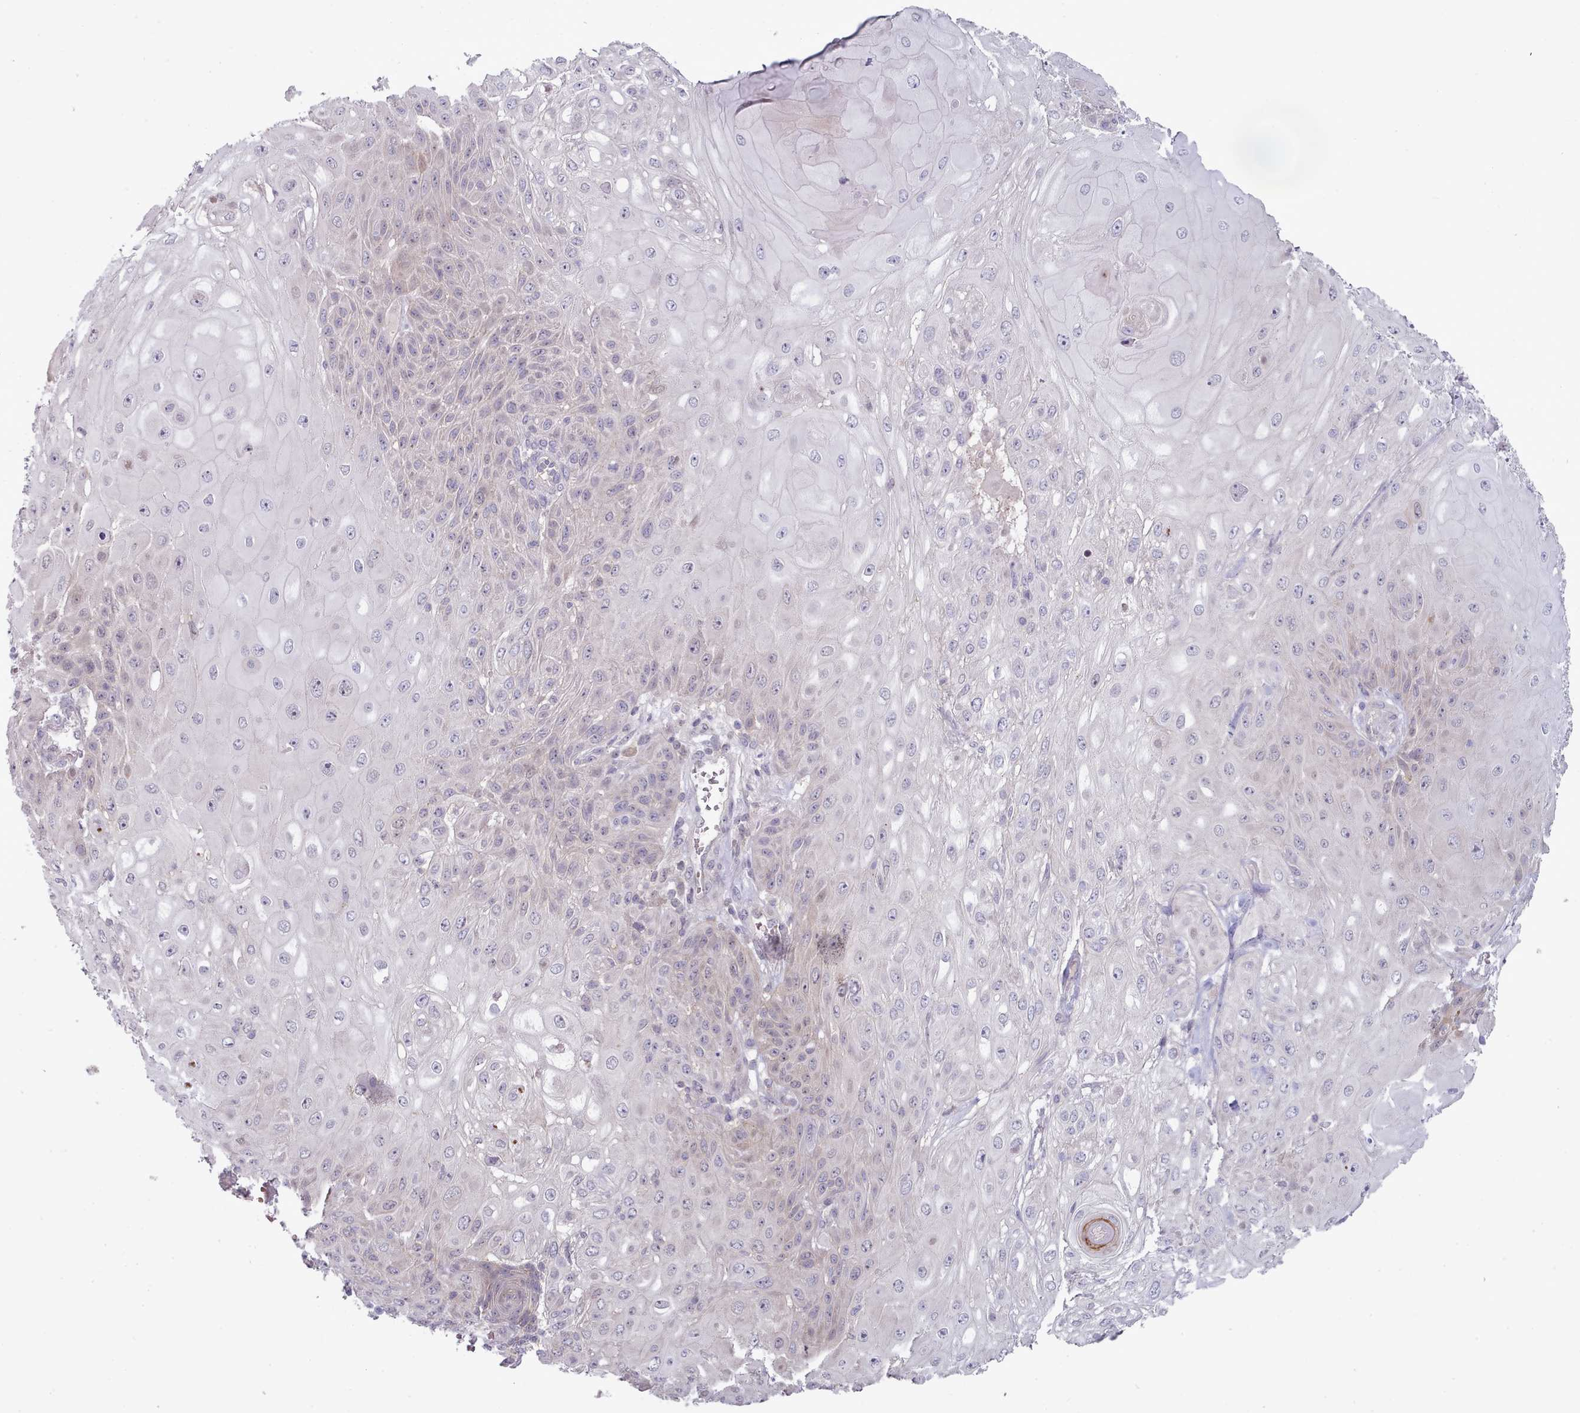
{"staining": {"intensity": "negative", "quantity": "none", "location": "none"}, "tissue": "skin cancer", "cell_type": "Tumor cells", "image_type": "cancer", "snomed": [{"axis": "morphology", "description": "Normal tissue, NOS"}, {"axis": "morphology", "description": "Squamous cell carcinoma, NOS"}, {"axis": "topography", "description": "Skin"}, {"axis": "topography", "description": "Cartilage tissue"}], "caption": "Immunohistochemical staining of human skin squamous cell carcinoma shows no significant expression in tumor cells. The staining was performed using DAB (3,3'-diaminobenzidine) to visualize the protein expression in brown, while the nuclei were stained in blue with hematoxylin (Magnification: 20x).", "gene": "CLNS1A", "patient": {"sex": "female", "age": 79}}